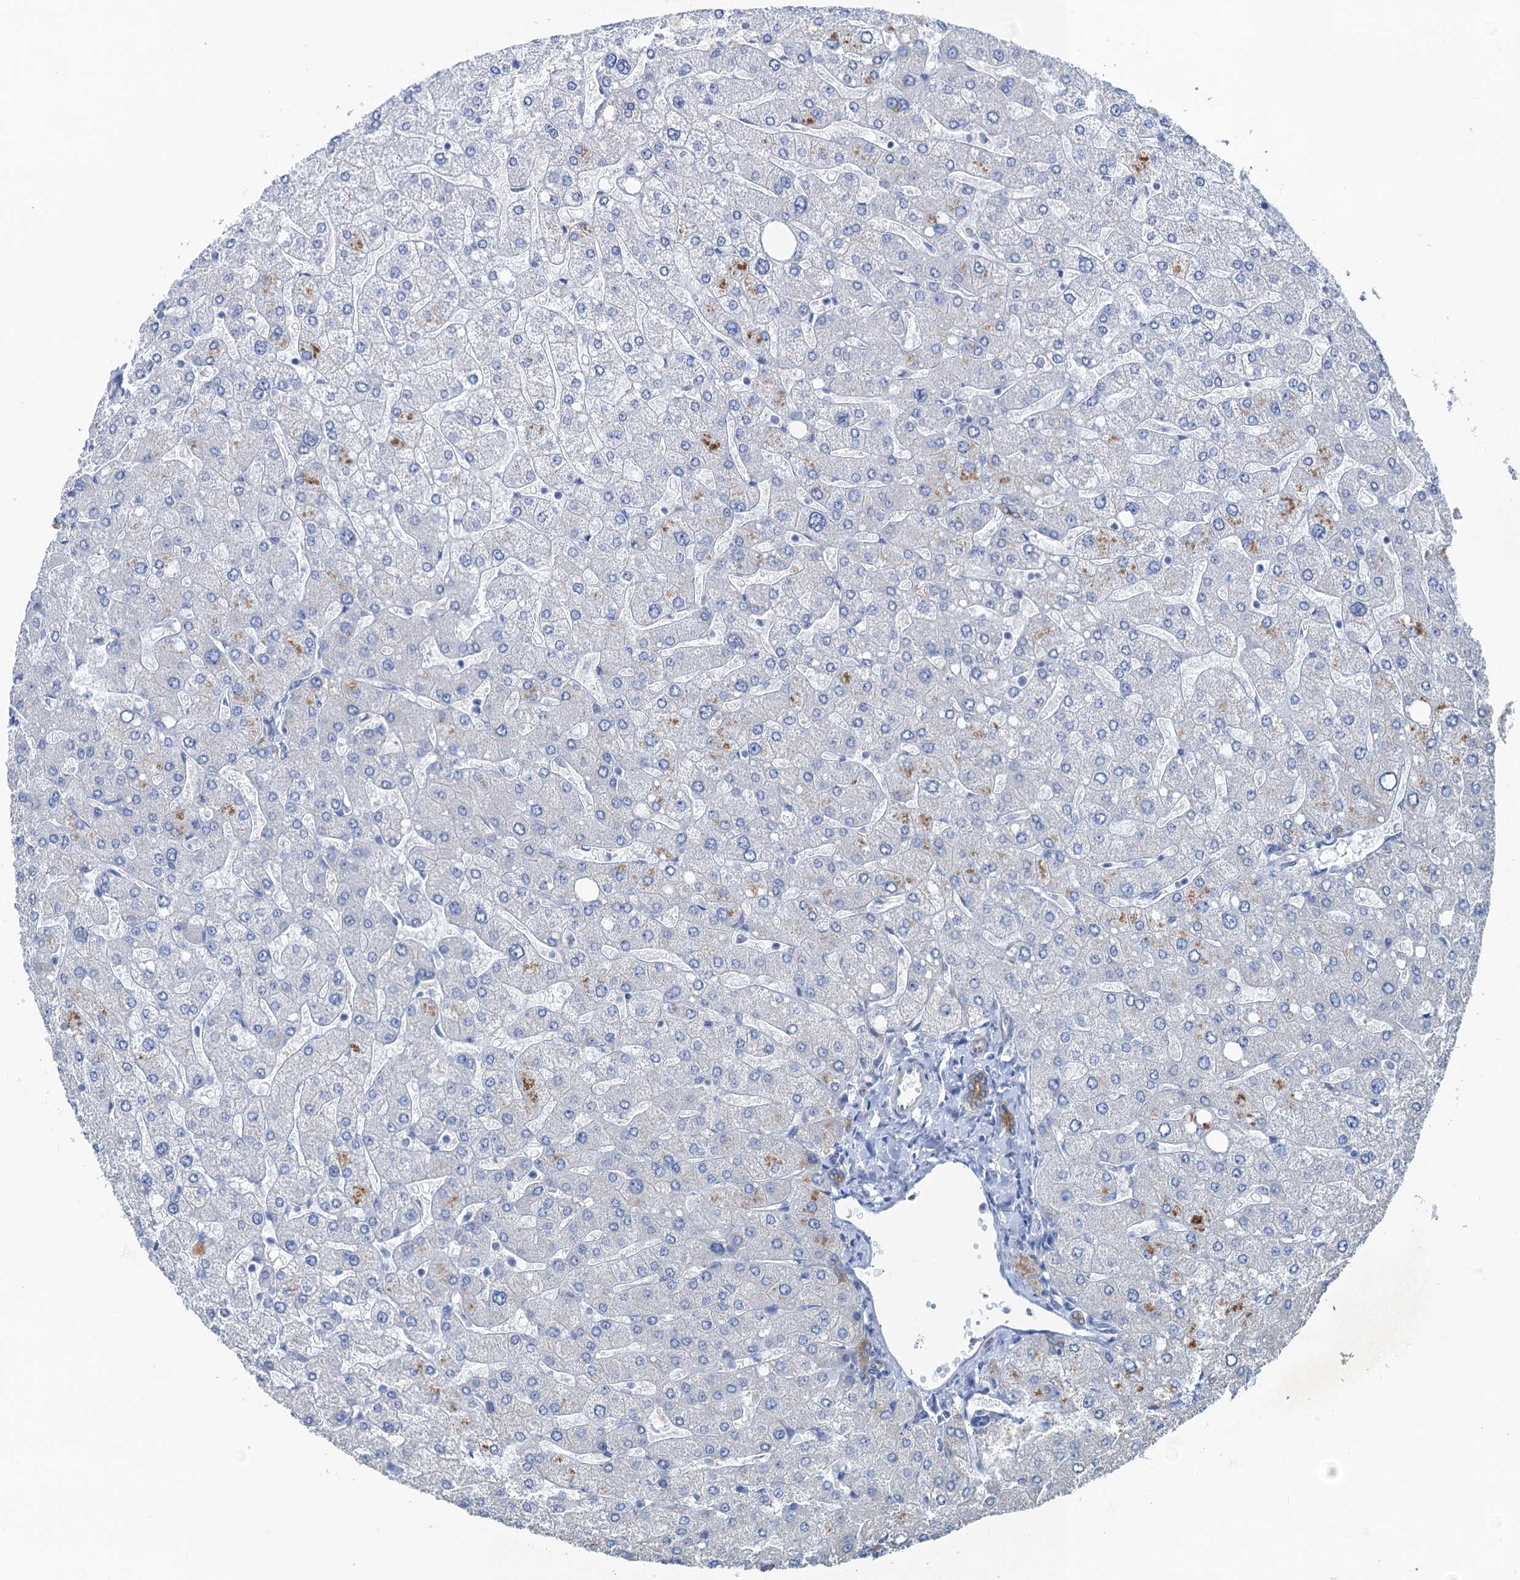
{"staining": {"intensity": "moderate", "quantity": ">75%", "location": "cytoplasmic/membranous"}, "tissue": "liver", "cell_type": "Cholangiocytes", "image_type": "normal", "snomed": [{"axis": "morphology", "description": "Normal tissue, NOS"}, {"axis": "topography", "description": "Liver"}], "caption": "This photomicrograph reveals benign liver stained with immunohistochemistry to label a protein in brown. The cytoplasmic/membranous of cholangiocytes show moderate positivity for the protein. Nuclei are counter-stained blue.", "gene": "PLLP", "patient": {"sex": "male", "age": 55}}